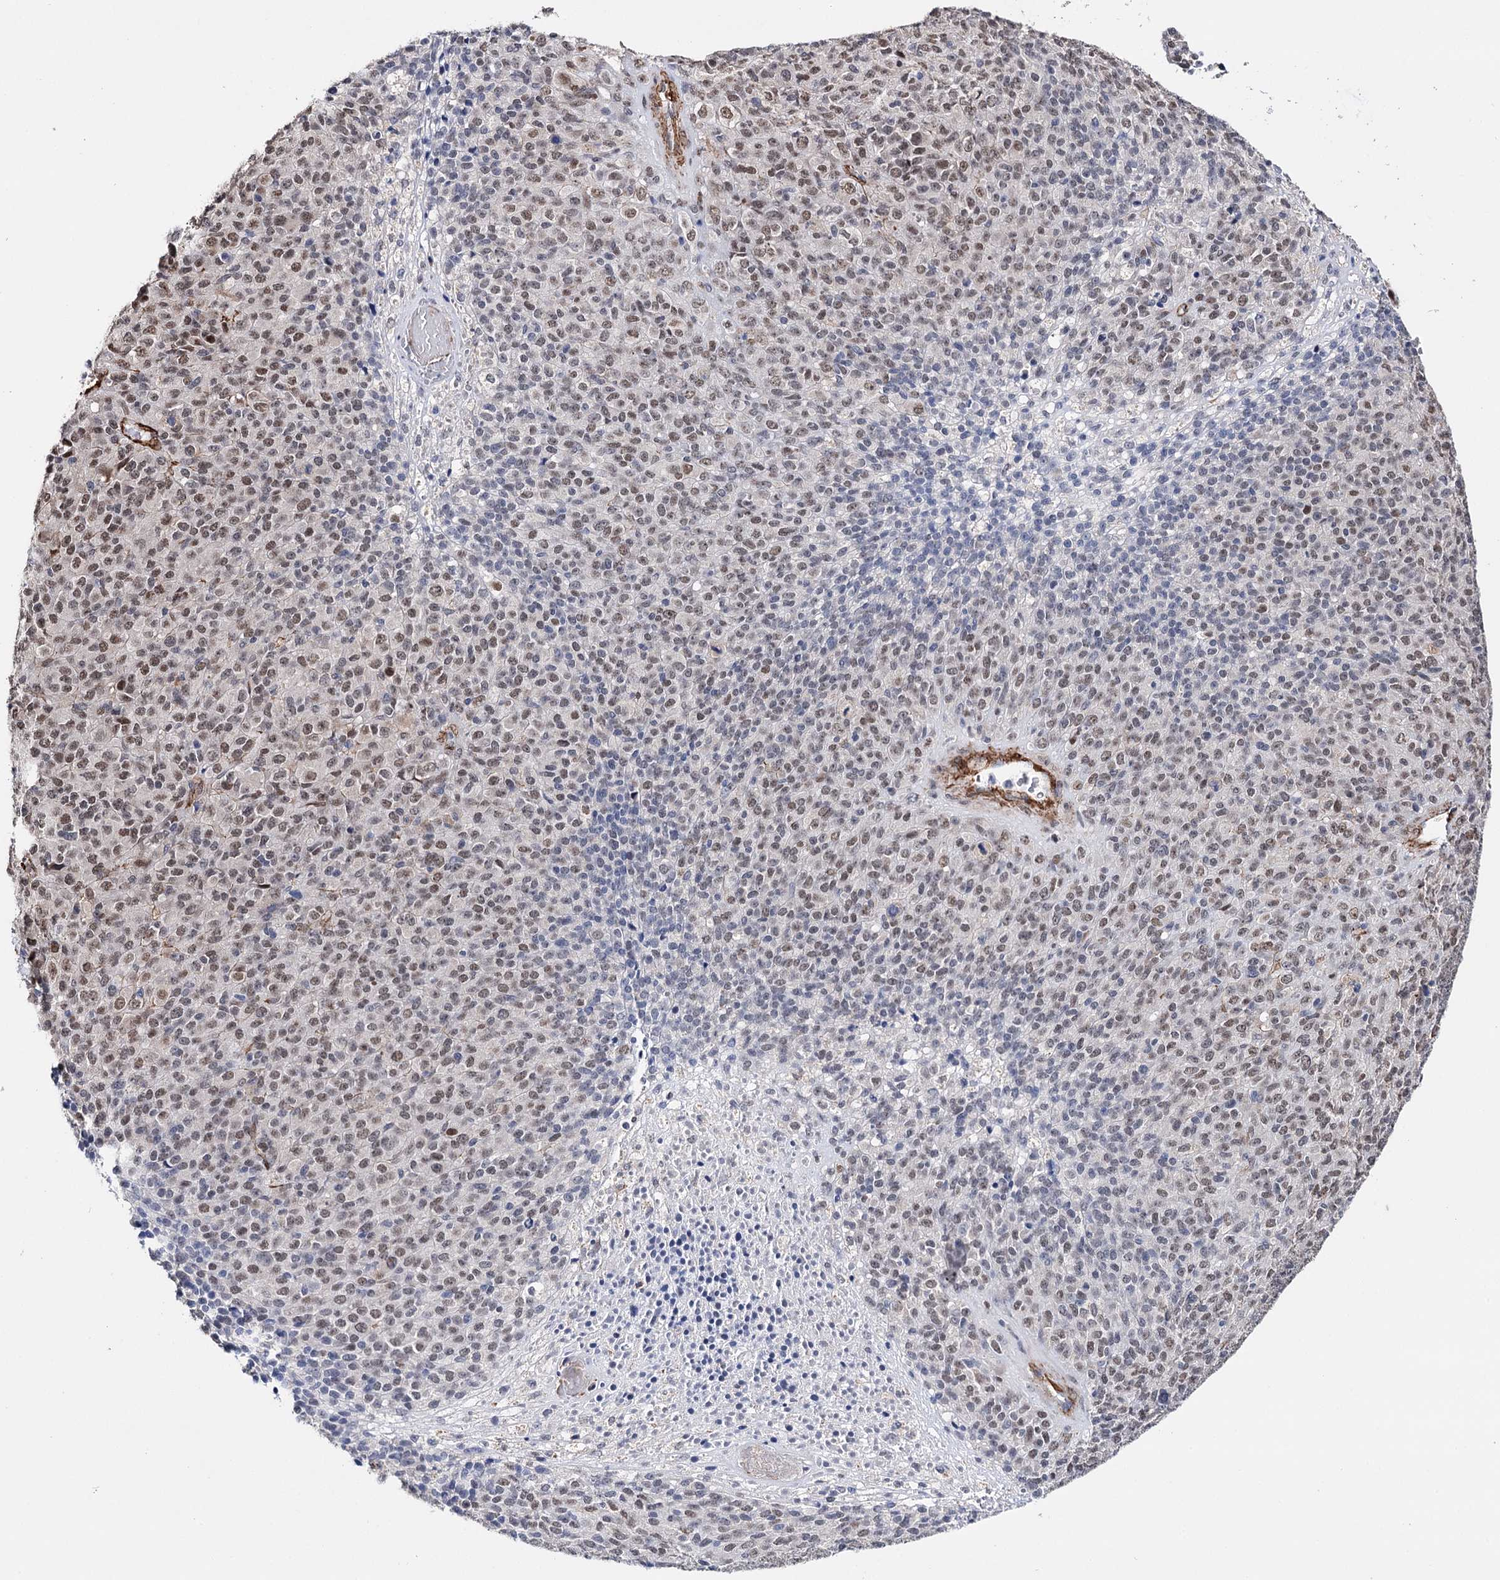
{"staining": {"intensity": "moderate", "quantity": "25%-75%", "location": "nuclear"}, "tissue": "melanoma", "cell_type": "Tumor cells", "image_type": "cancer", "snomed": [{"axis": "morphology", "description": "Malignant melanoma, Metastatic site"}, {"axis": "topography", "description": "Brain"}], "caption": "Melanoma stained for a protein displays moderate nuclear positivity in tumor cells.", "gene": "CFAP46", "patient": {"sex": "female", "age": 56}}